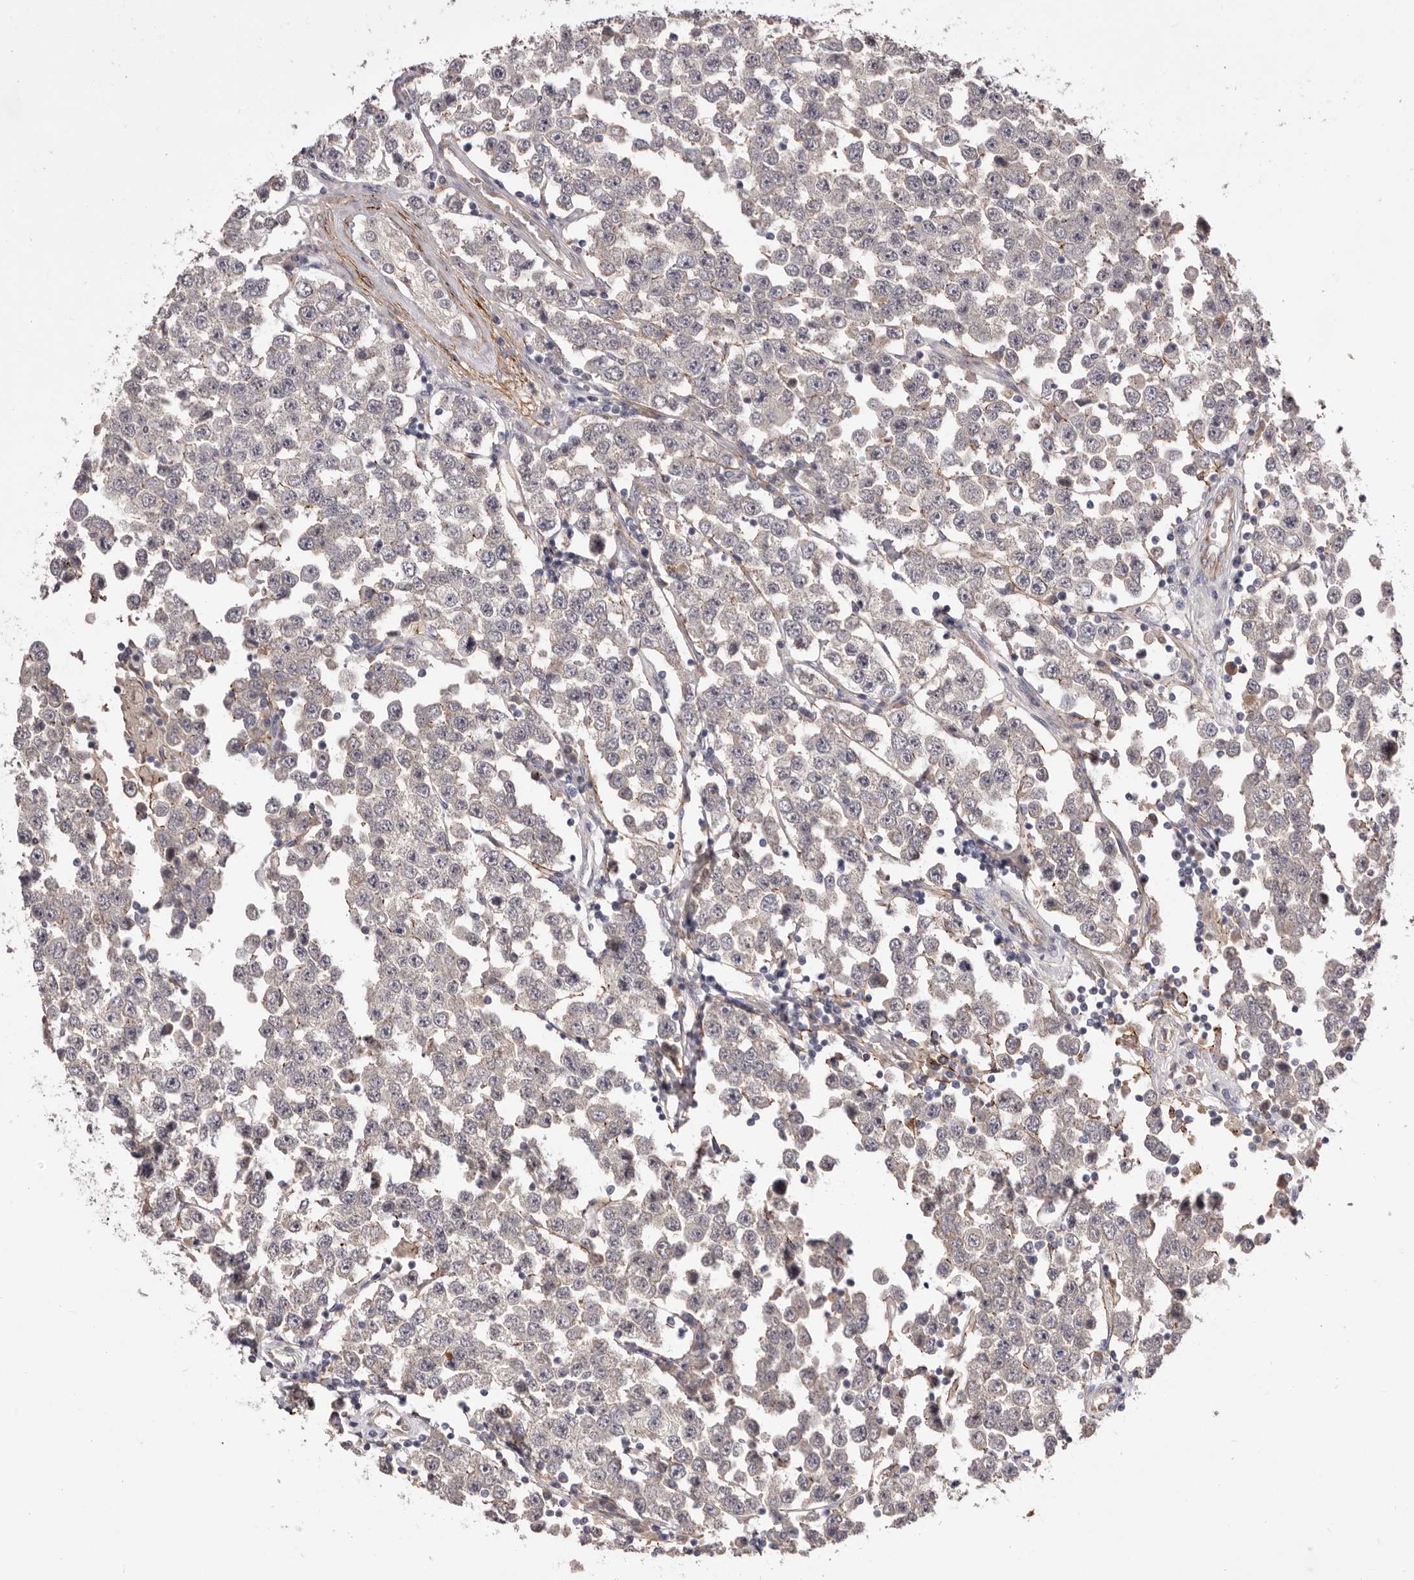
{"staining": {"intensity": "negative", "quantity": "none", "location": "none"}, "tissue": "testis cancer", "cell_type": "Tumor cells", "image_type": "cancer", "snomed": [{"axis": "morphology", "description": "Seminoma, NOS"}, {"axis": "topography", "description": "Testis"}], "caption": "A photomicrograph of human seminoma (testis) is negative for staining in tumor cells.", "gene": "HBS1L", "patient": {"sex": "male", "age": 28}}